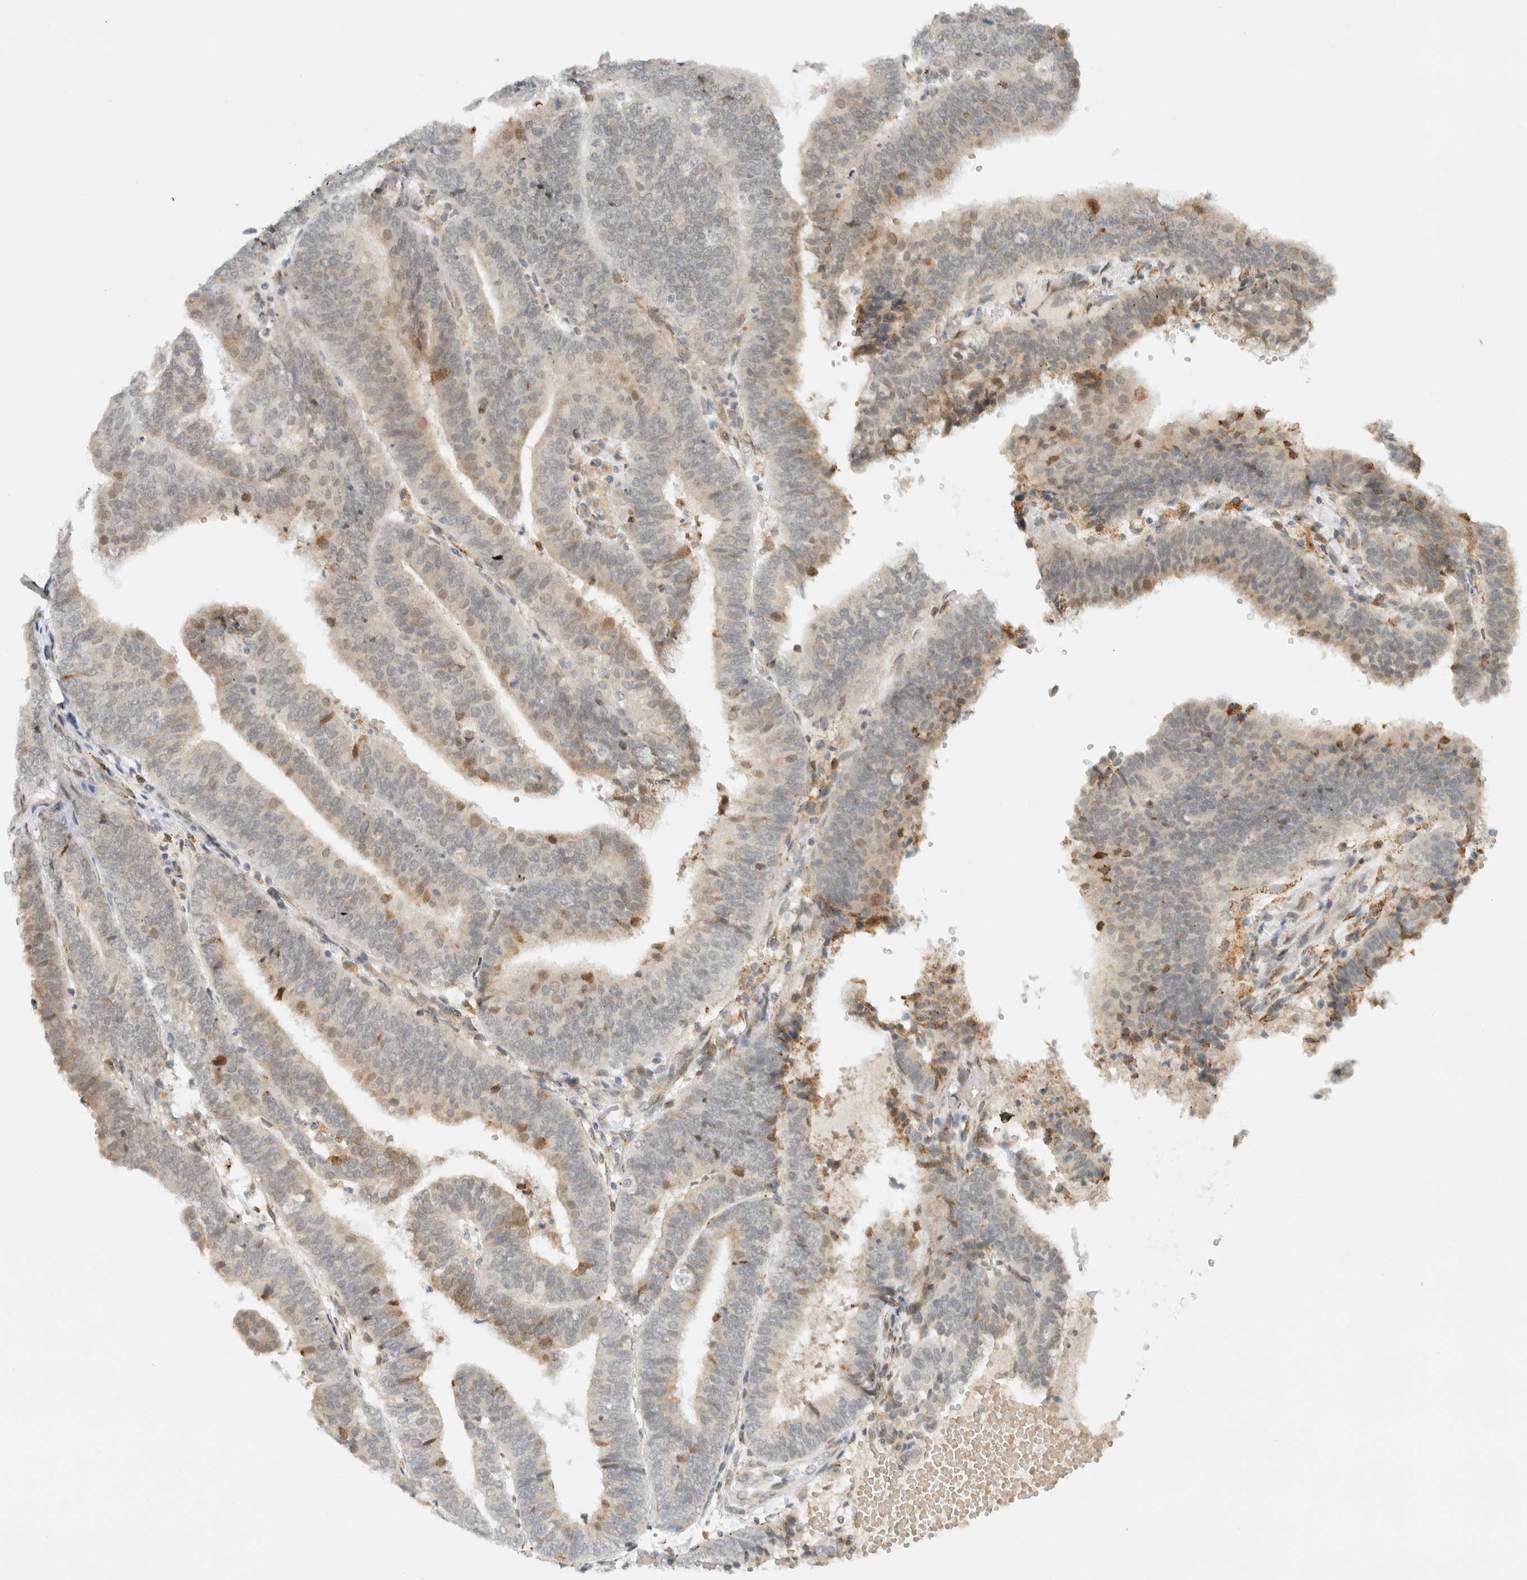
{"staining": {"intensity": "weak", "quantity": "<25%", "location": "cytoplasmic/membranous"}, "tissue": "endometrial cancer", "cell_type": "Tumor cells", "image_type": "cancer", "snomed": [{"axis": "morphology", "description": "Adenocarcinoma, NOS"}, {"axis": "topography", "description": "Endometrium"}], "caption": "Endometrial cancer (adenocarcinoma) was stained to show a protein in brown. There is no significant positivity in tumor cells. Nuclei are stained in blue.", "gene": "ITPRID1", "patient": {"sex": "female", "age": 63}}